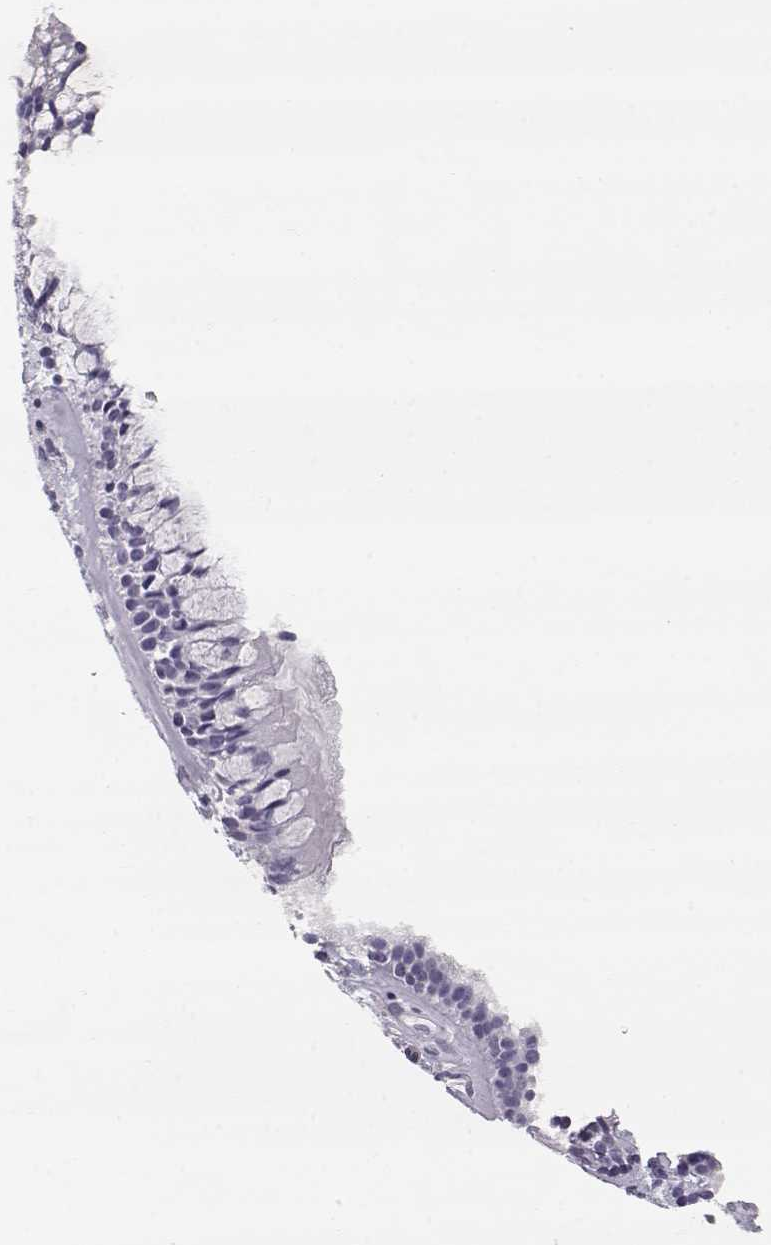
{"staining": {"intensity": "negative", "quantity": "none", "location": "none"}, "tissue": "nasopharynx", "cell_type": "Respiratory epithelial cells", "image_type": "normal", "snomed": [{"axis": "morphology", "description": "Normal tissue, NOS"}, {"axis": "topography", "description": "Nasopharynx"}], "caption": "Immunohistochemistry of unremarkable human nasopharynx reveals no positivity in respiratory epithelial cells. The staining is performed using DAB brown chromogen with nuclei counter-stained in using hematoxylin.", "gene": "MIP", "patient": {"sex": "male", "age": 29}}